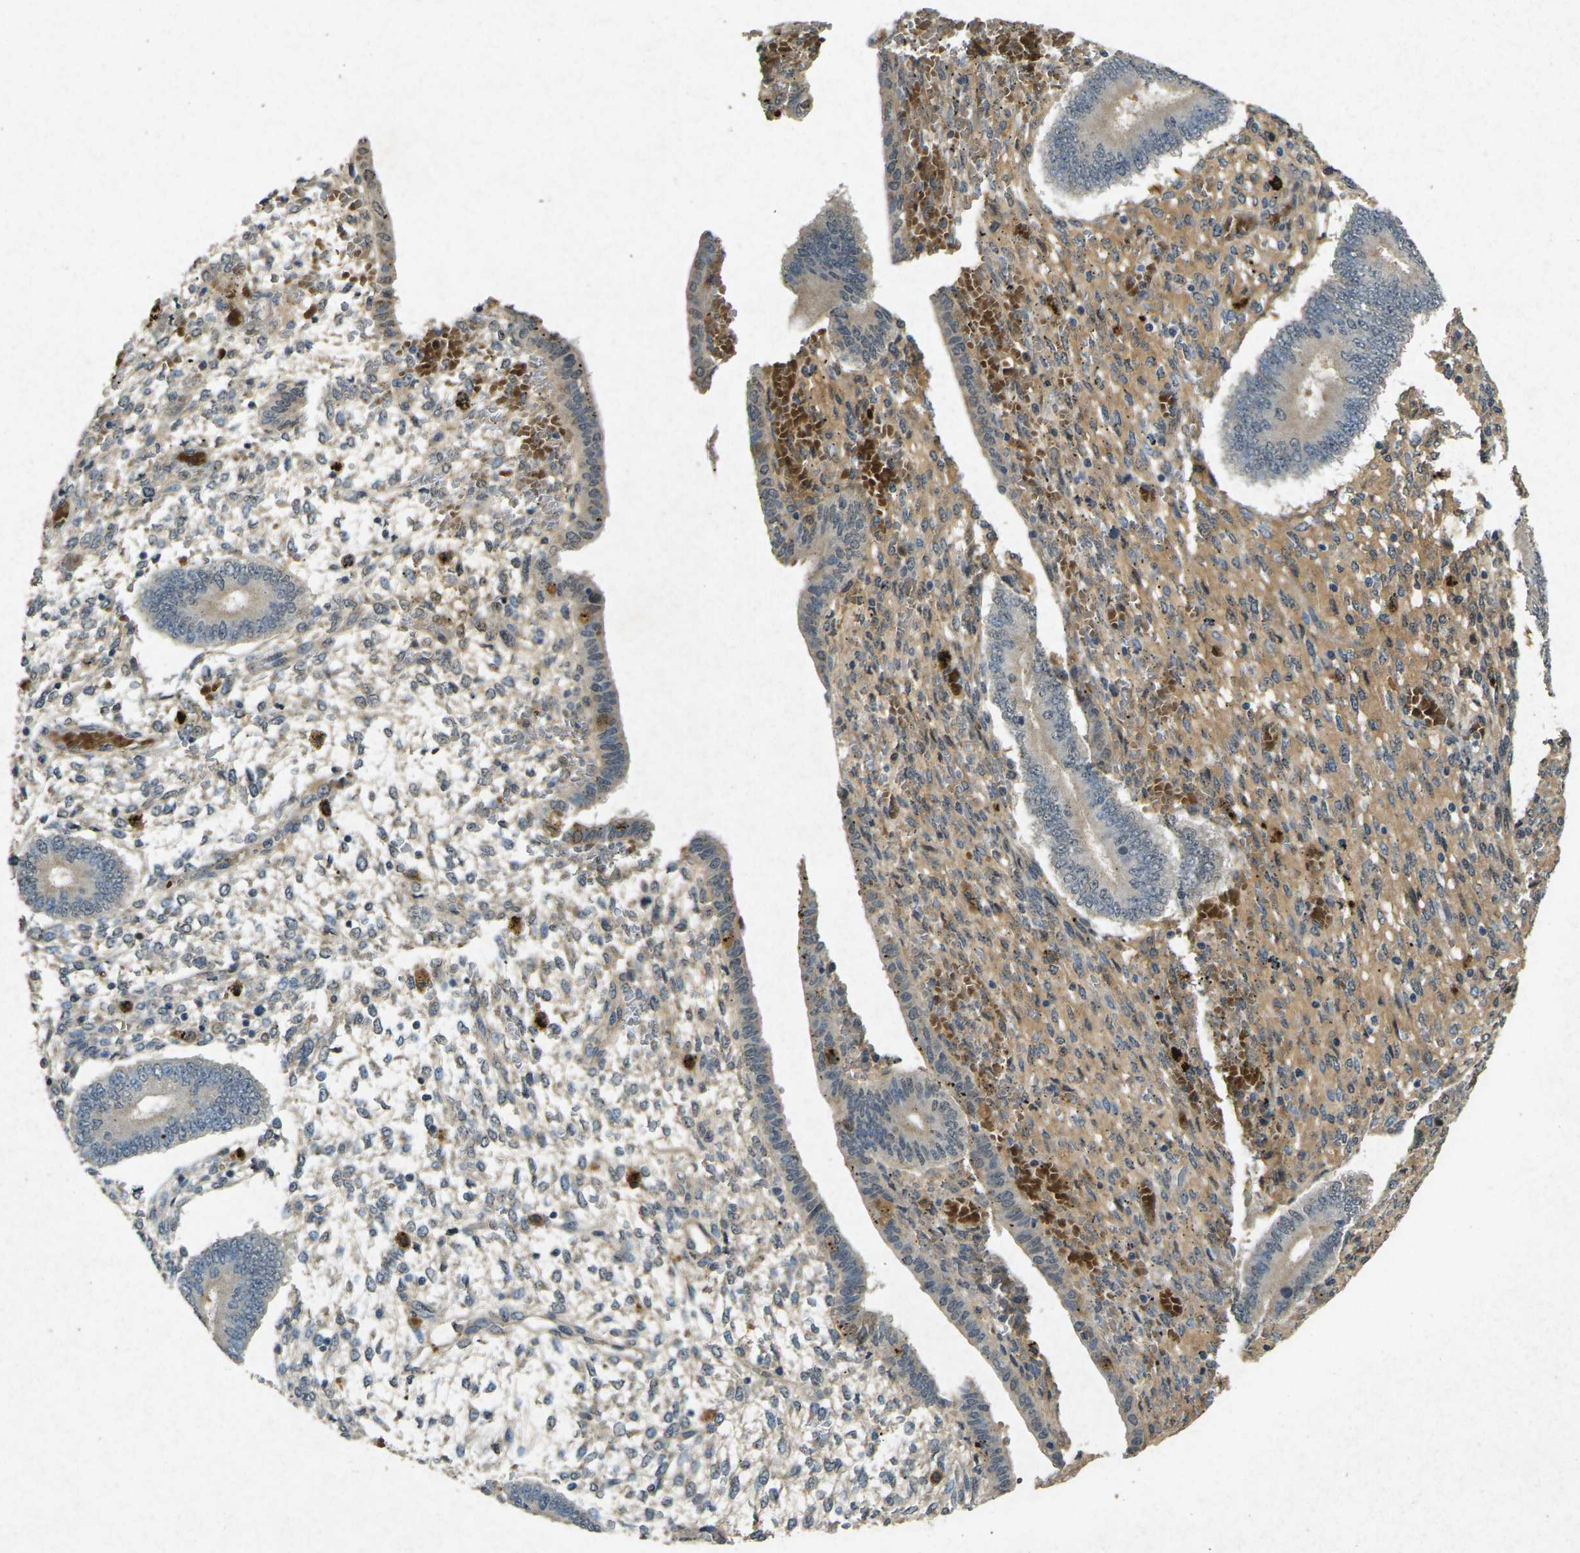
{"staining": {"intensity": "moderate", "quantity": "<25%", "location": "cytoplasmic/membranous"}, "tissue": "endometrium", "cell_type": "Cells in endometrial stroma", "image_type": "normal", "snomed": [{"axis": "morphology", "description": "Normal tissue, NOS"}, {"axis": "topography", "description": "Endometrium"}], "caption": "Benign endometrium displays moderate cytoplasmic/membranous positivity in approximately <25% of cells in endometrial stroma, visualized by immunohistochemistry.", "gene": "RGMA", "patient": {"sex": "female", "age": 42}}